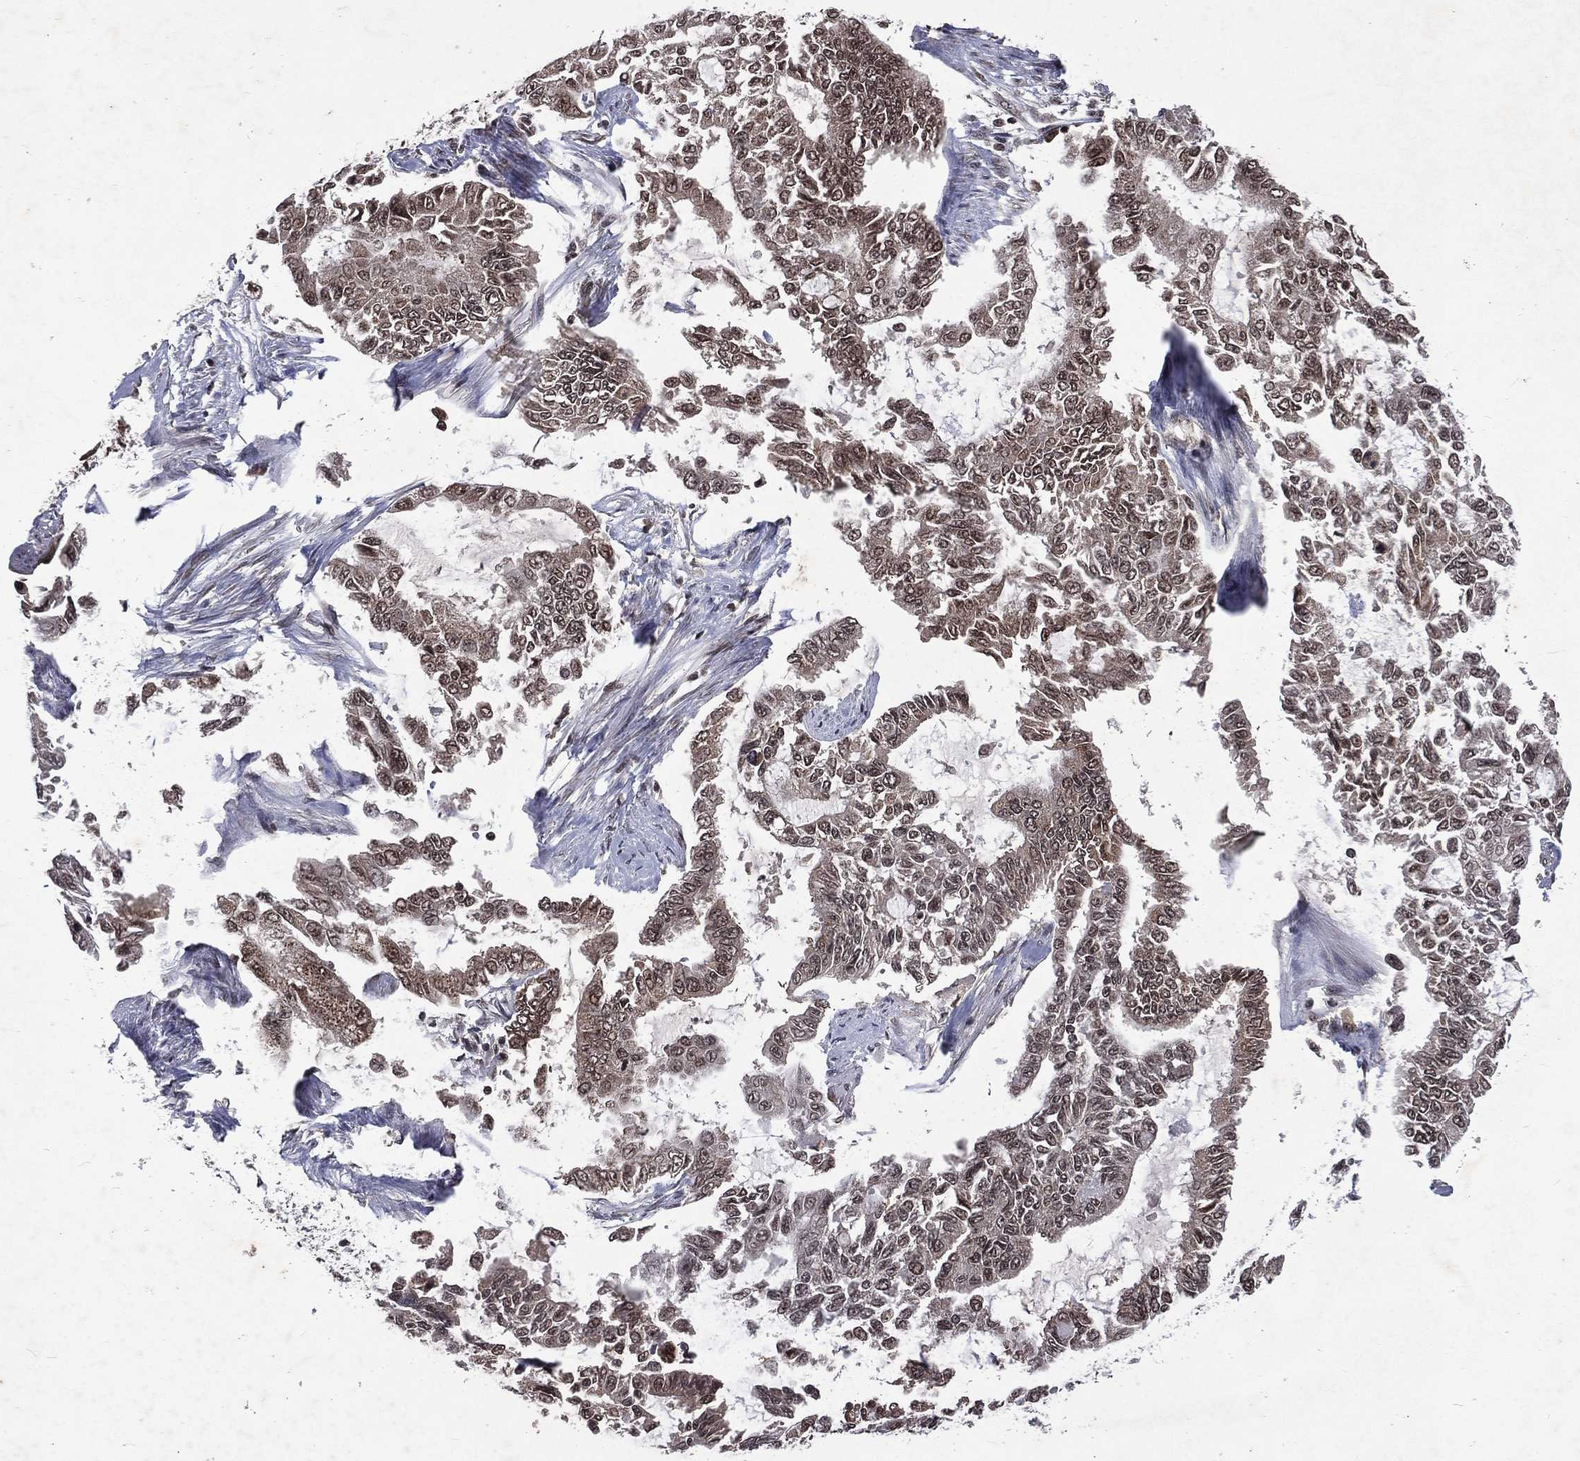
{"staining": {"intensity": "weak", "quantity": "25%-75%", "location": "cytoplasmic/membranous,nuclear"}, "tissue": "endometrial cancer", "cell_type": "Tumor cells", "image_type": "cancer", "snomed": [{"axis": "morphology", "description": "Adenocarcinoma, NOS"}, {"axis": "topography", "description": "Uterus"}], "caption": "Immunohistochemistry (IHC) staining of endometrial adenocarcinoma, which shows low levels of weak cytoplasmic/membranous and nuclear positivity in approximately 25%-75% of tumor cells indicating weak cytoplasmic/membranous and nuclear protein positivity. The staining was performed using DAB (brown) for protein detection and nuclei were counterstained in hematoxylin (blue).", "gene": "DMAP1", "patient": {"sex": "female", "age": 59}}